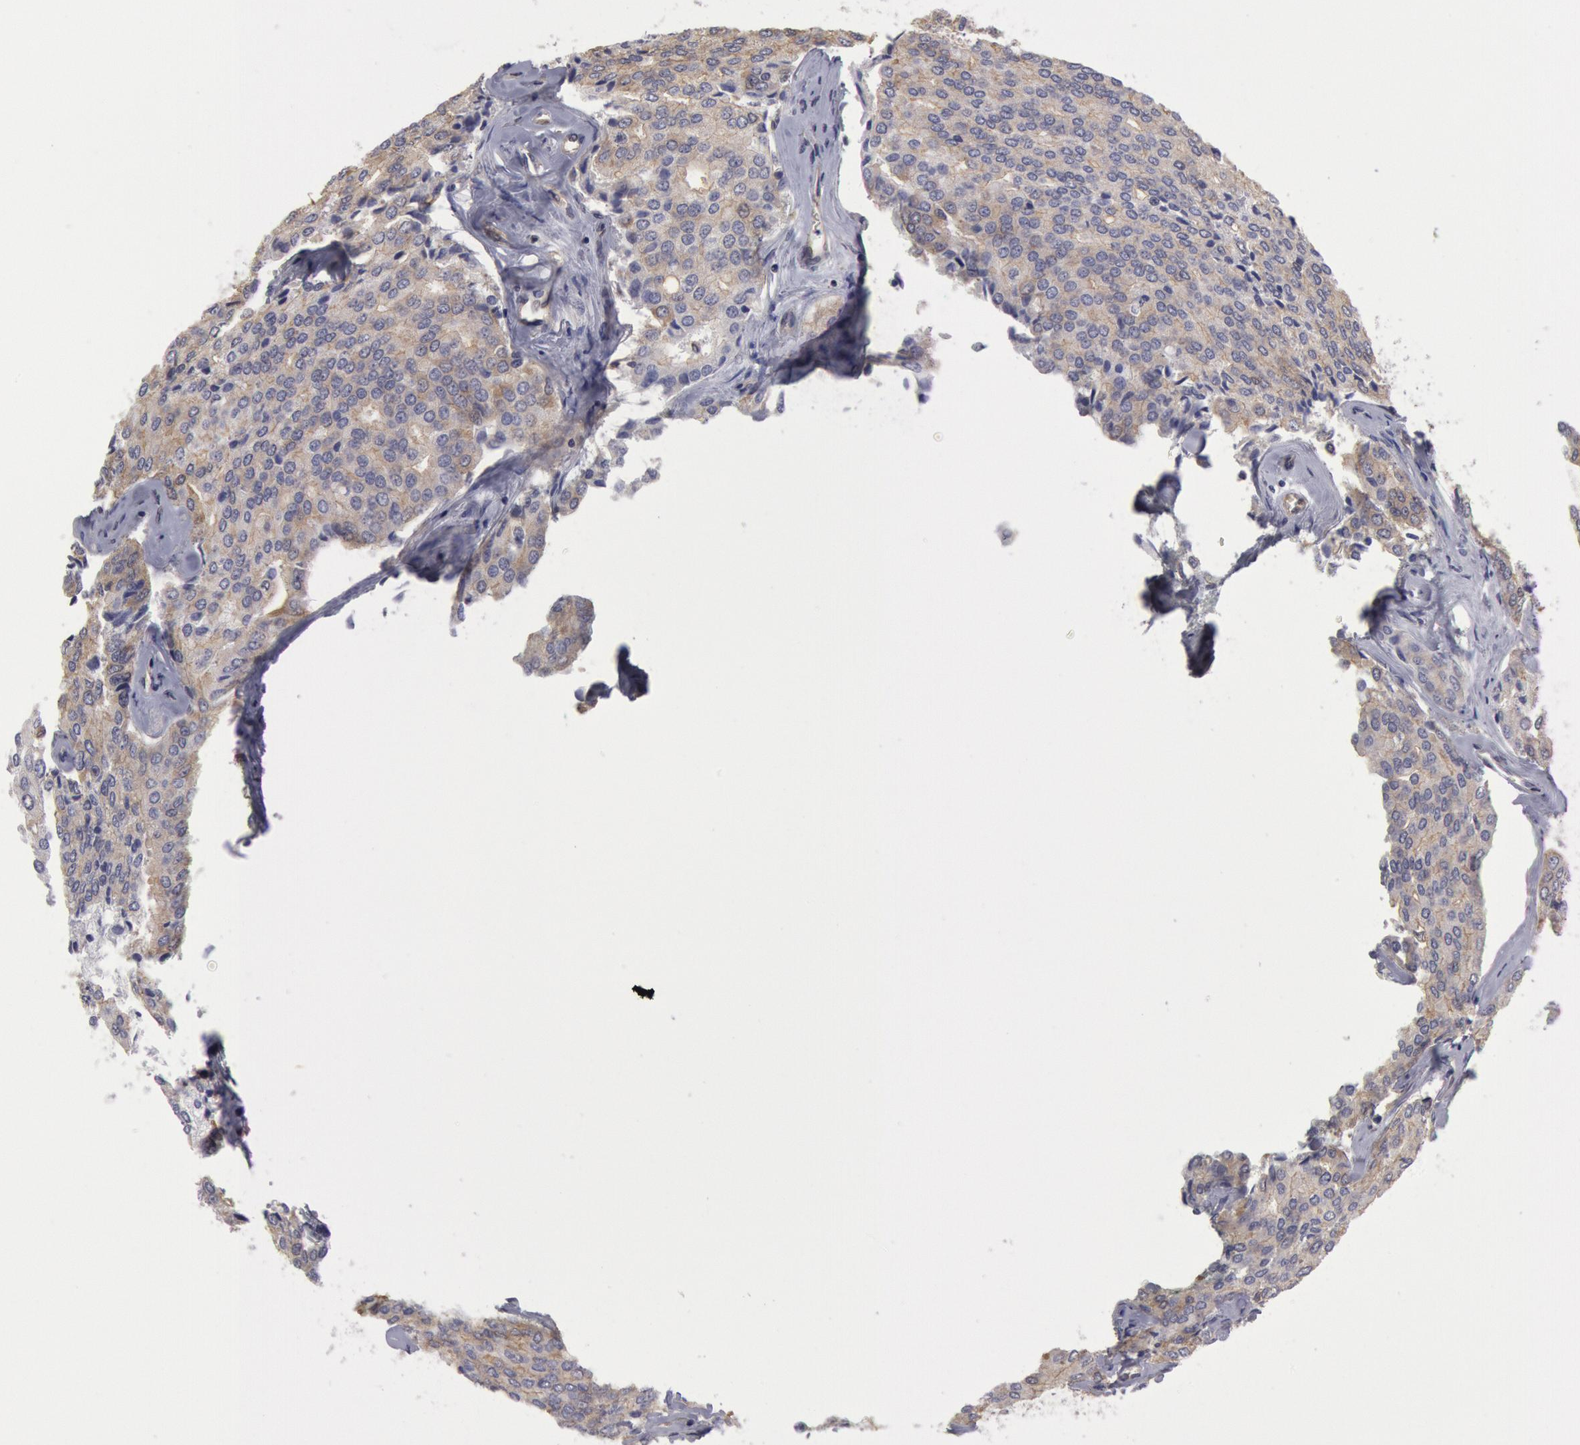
{"staining": {"intensity": "weak", "quantity": "25%-75%", "location": "cytoplasmic/membranous"}, "tissue": "prostate cancer", "cell_type": "Tumor cells", "image_type": "cancer", "snomed": [{"axis": "morphology", "description": "Adenocarcinoma, High grade"}, {"axis": "topography", "description": "Prostate"}], "caption": "Brown immunohistochemical staining in prostate high-grade adenocarcinoma displays weak cytoplasmic/membranous positivity in approximately 25%-75% of tumor cells.", "gene": "CCDC50", "patient": {"sex": "male", "age": 64}}